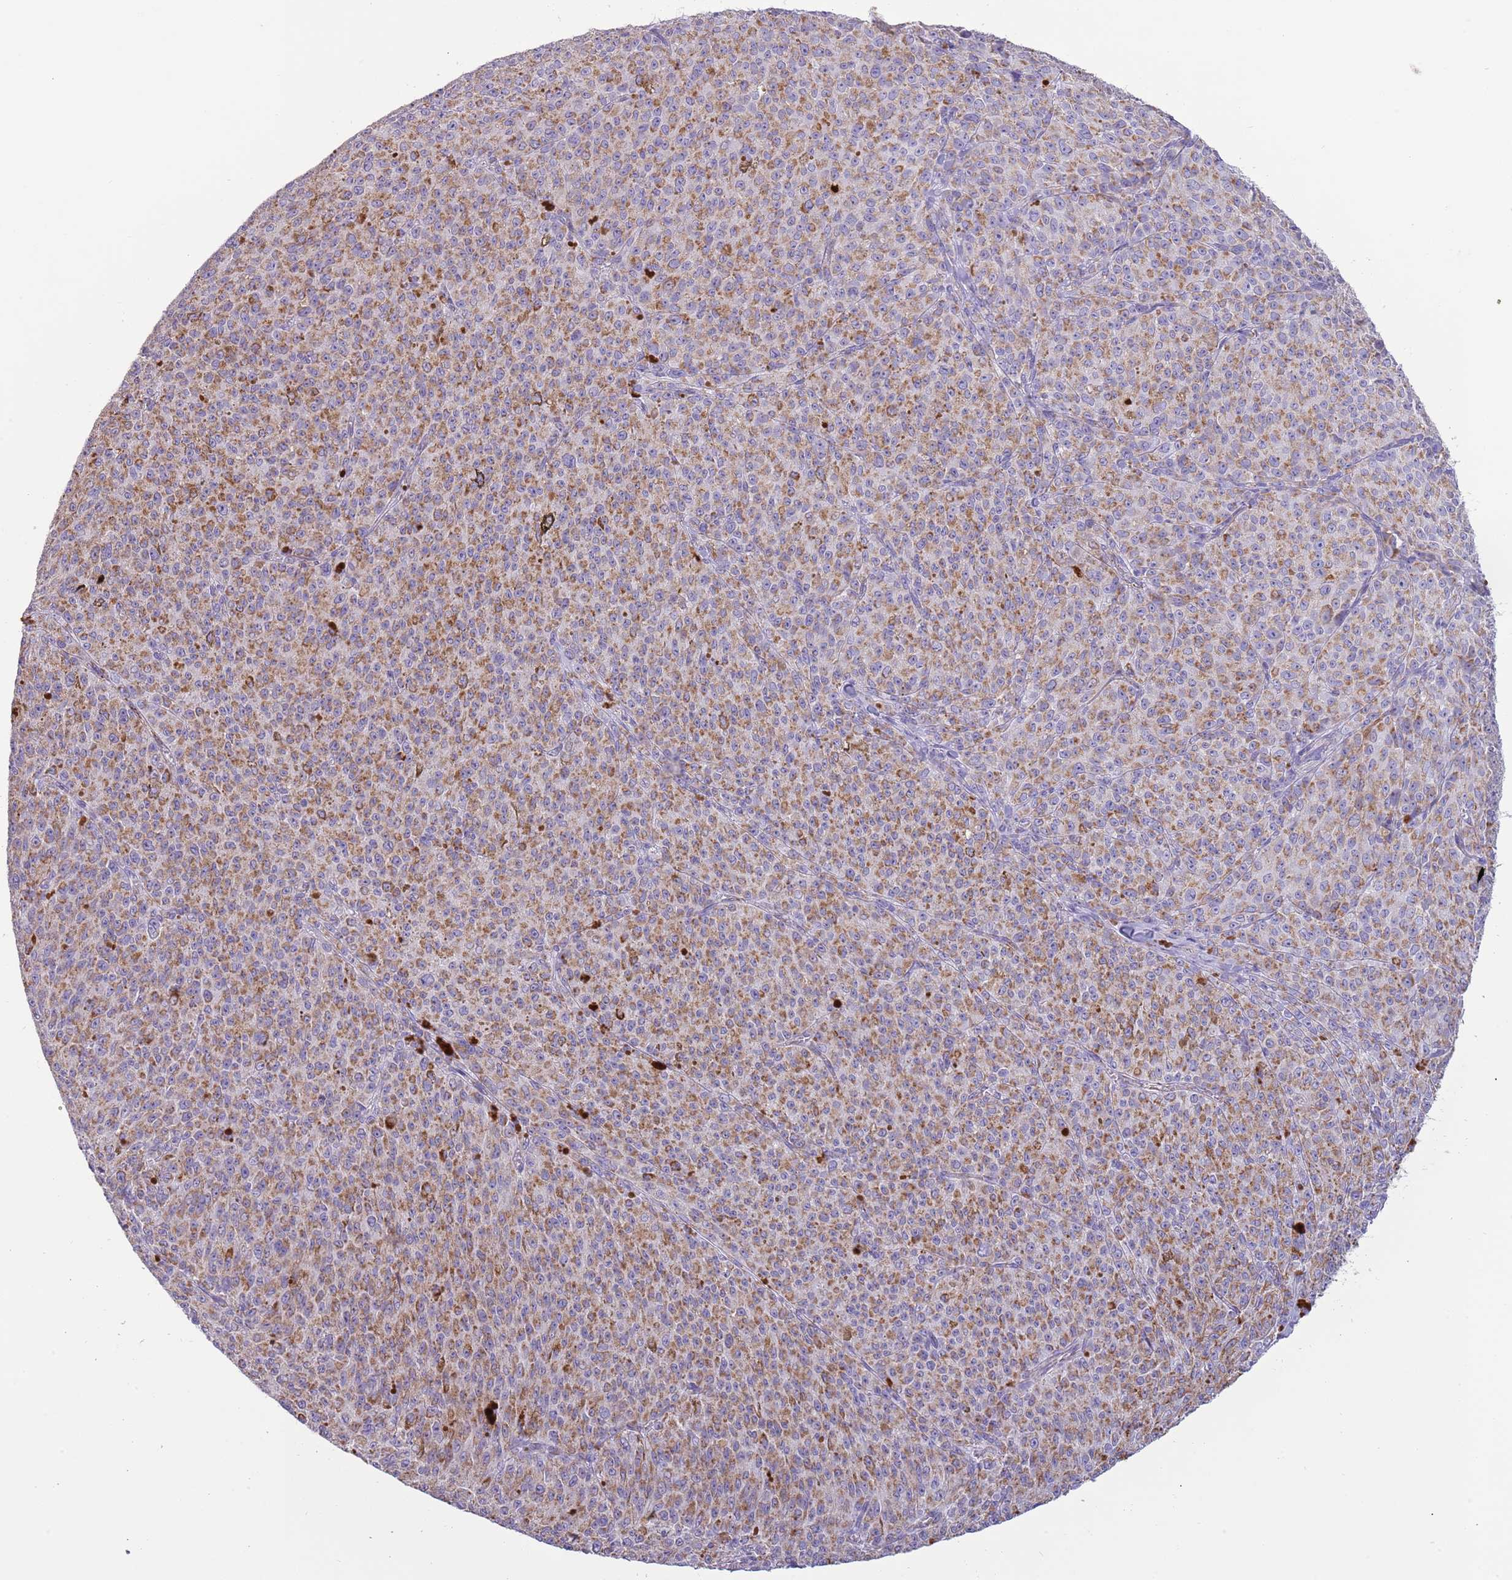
{"staining": {"intensity": "moderate", "quantity": ">75%", "location": "cytoplasmic/membranous"}, "tissue": "melanoma", "cell_type": "Tumor cells", "image_type": "cancer", "snomed": [{"axis": "morphology", "description": "Malignant melanoma, NOS"}, {"axis": "topography", "description": "Skin"}], "caption": "Immunohistochemical staining of melanoma displays medium levels of moderate cytoplasmic/membranous protein positivity in approximately >75% of tumor cells. (DAB IHC, brown staining for protein, blue staining for nuclei).", "gene": "RNF222", "patient": {"sex": "female", "age": 52}}